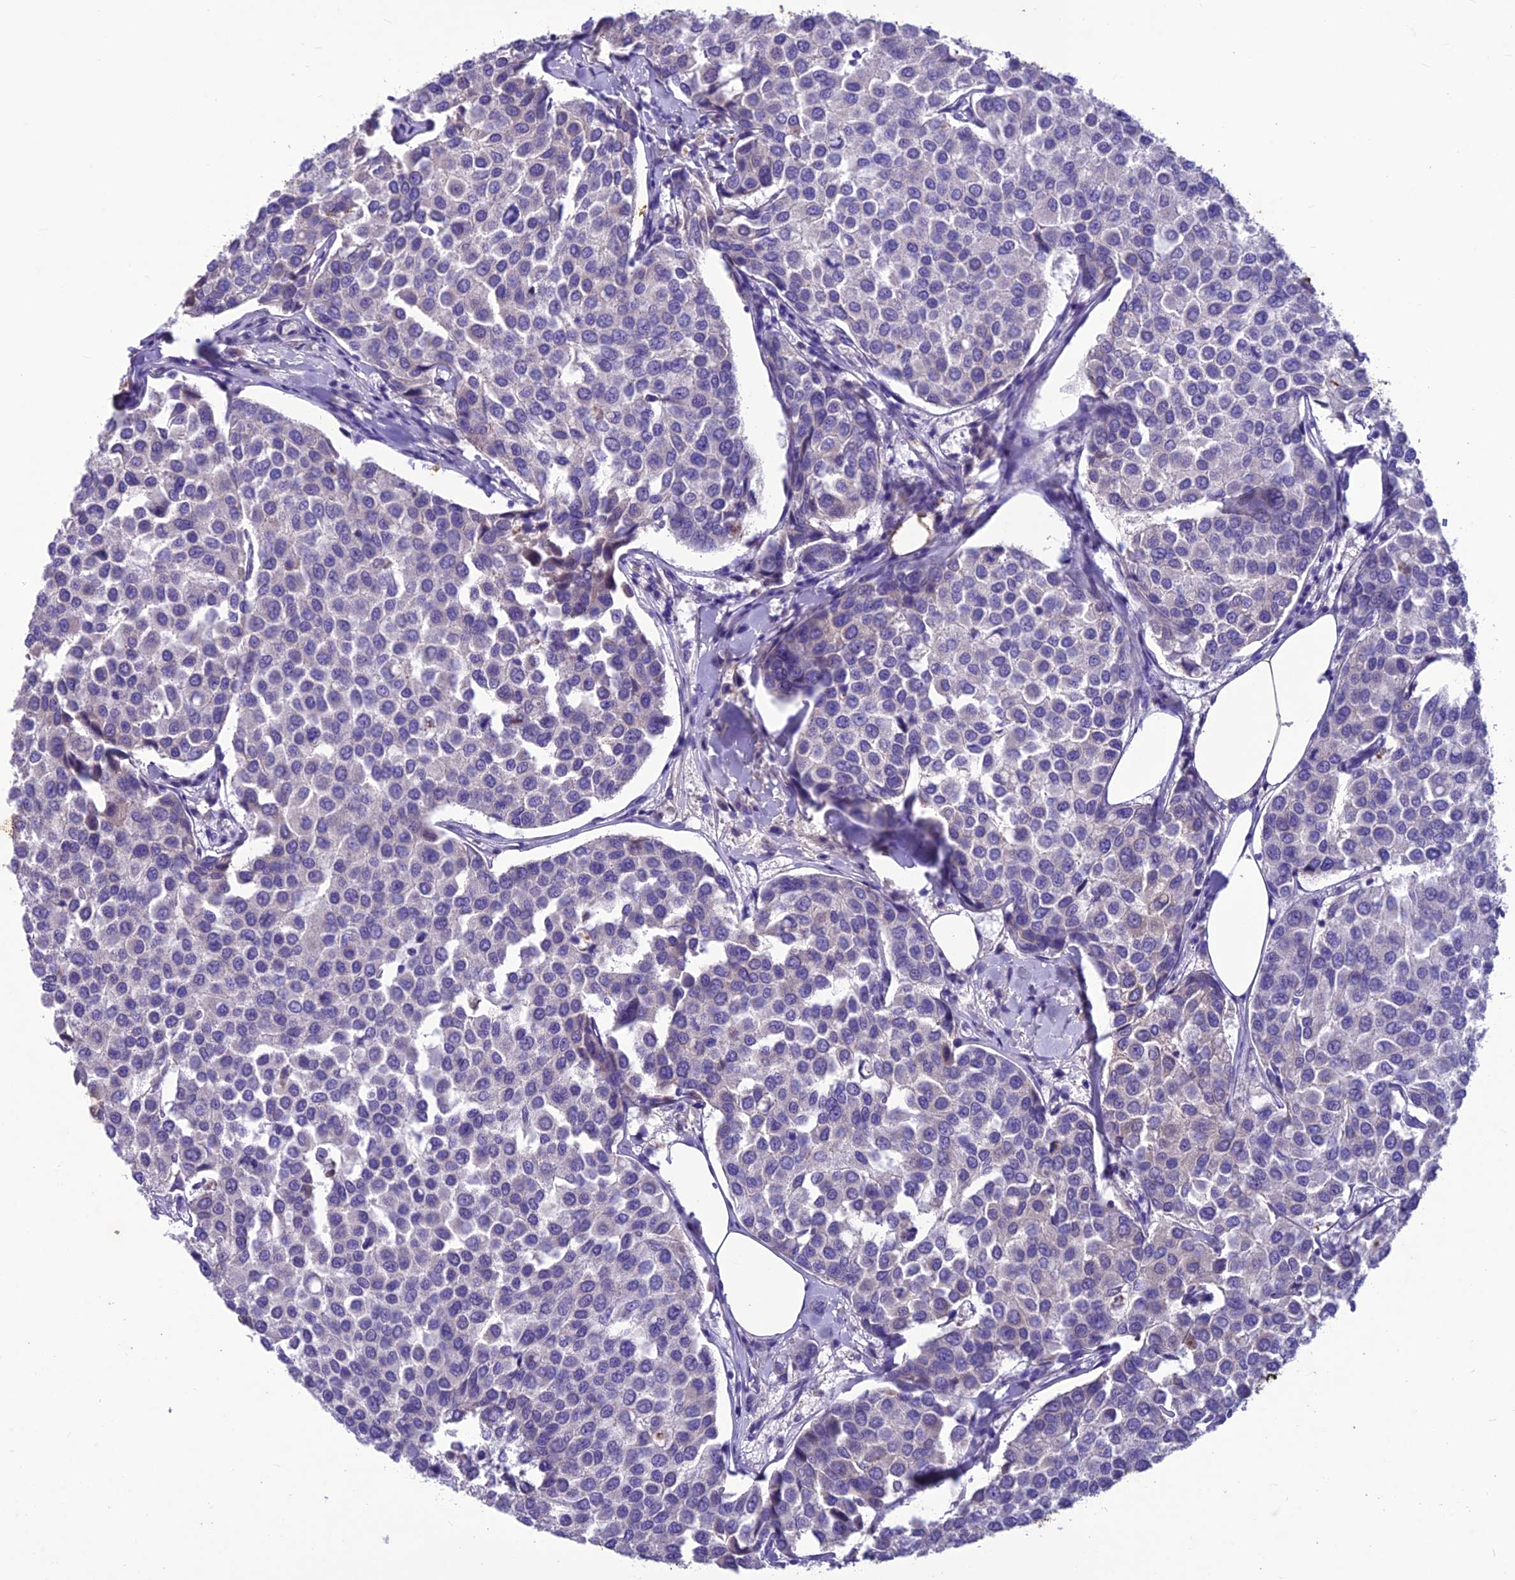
{"staining": {"intensity": "negative", "quantity": "none", "location": "none"}, "tissue": "breast cancer", "cell_type": "Tumor cells", "image_type": "cancer", "snomed": [{"axis": "morphology", "description": "Duct carcinoma"}, {"axis": "topography", "description": "Breast"}], "caption": "High power microscopy micrograph of an IHC micrograph of infiltrating ductal carcinoma (breast), revealing no significant staining in tumor cells. (Brightfield microscopy of DAB IHC at high magnification).", "gene": "IFT172", "patient": {"sex": "female", "age": 55}}